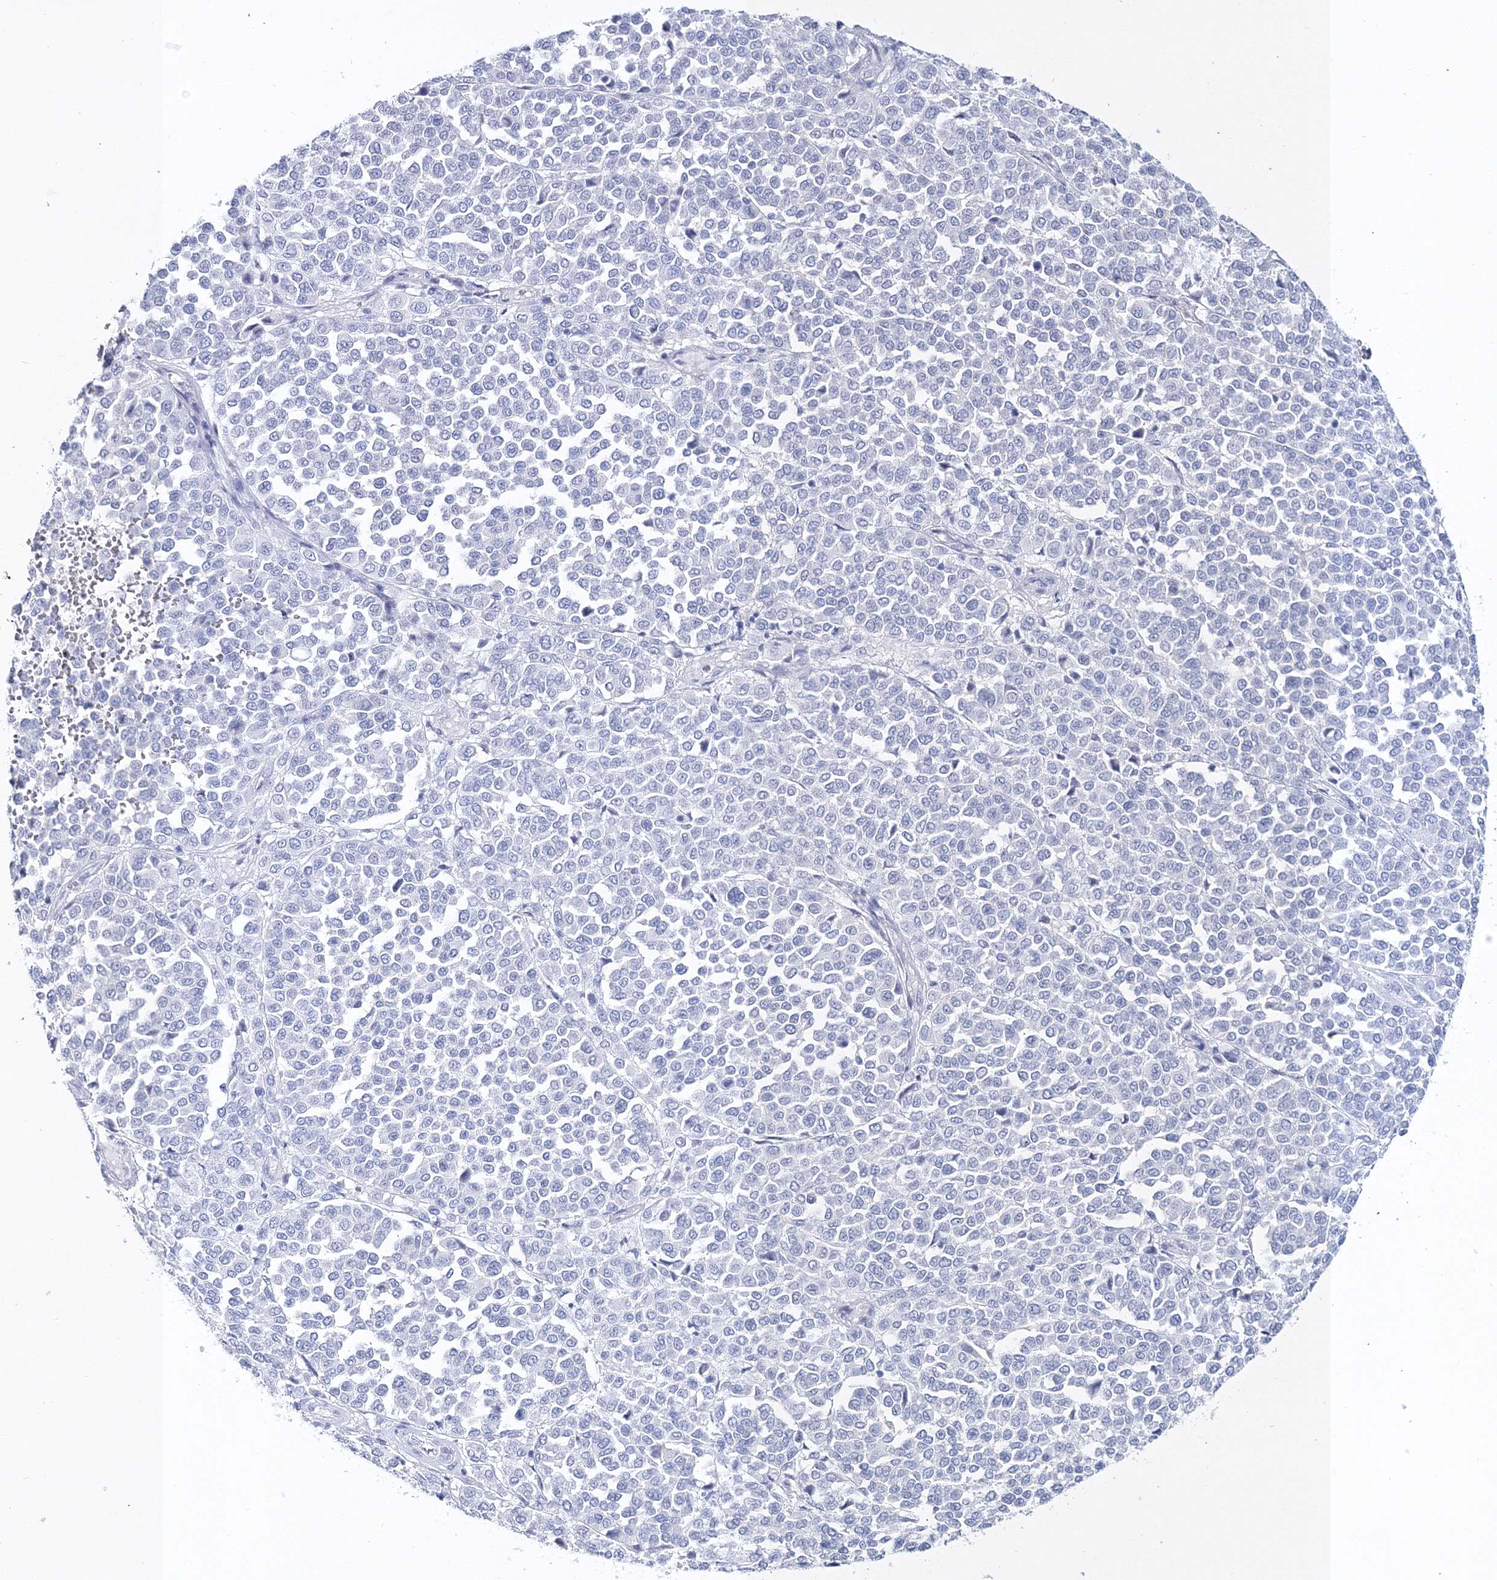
{"staining": {"intensity": "negative", "quantity": "none", "location": "none"}, "tissue": "melanoma", "cell_type": "Tumor cells", "image_type": "cancer", "snomed": [{"axis": "morphology", "description": "Malignant melanoma, Metastatic site"}, {"axis": "topography", "description": "Pancreas"}], "caption": "Melanoma stained for a protein using immunohistochemistry displays no expression tumor cells.", "gene": "MYOZ2", "patient": {"sex": "female", "age": 30}}